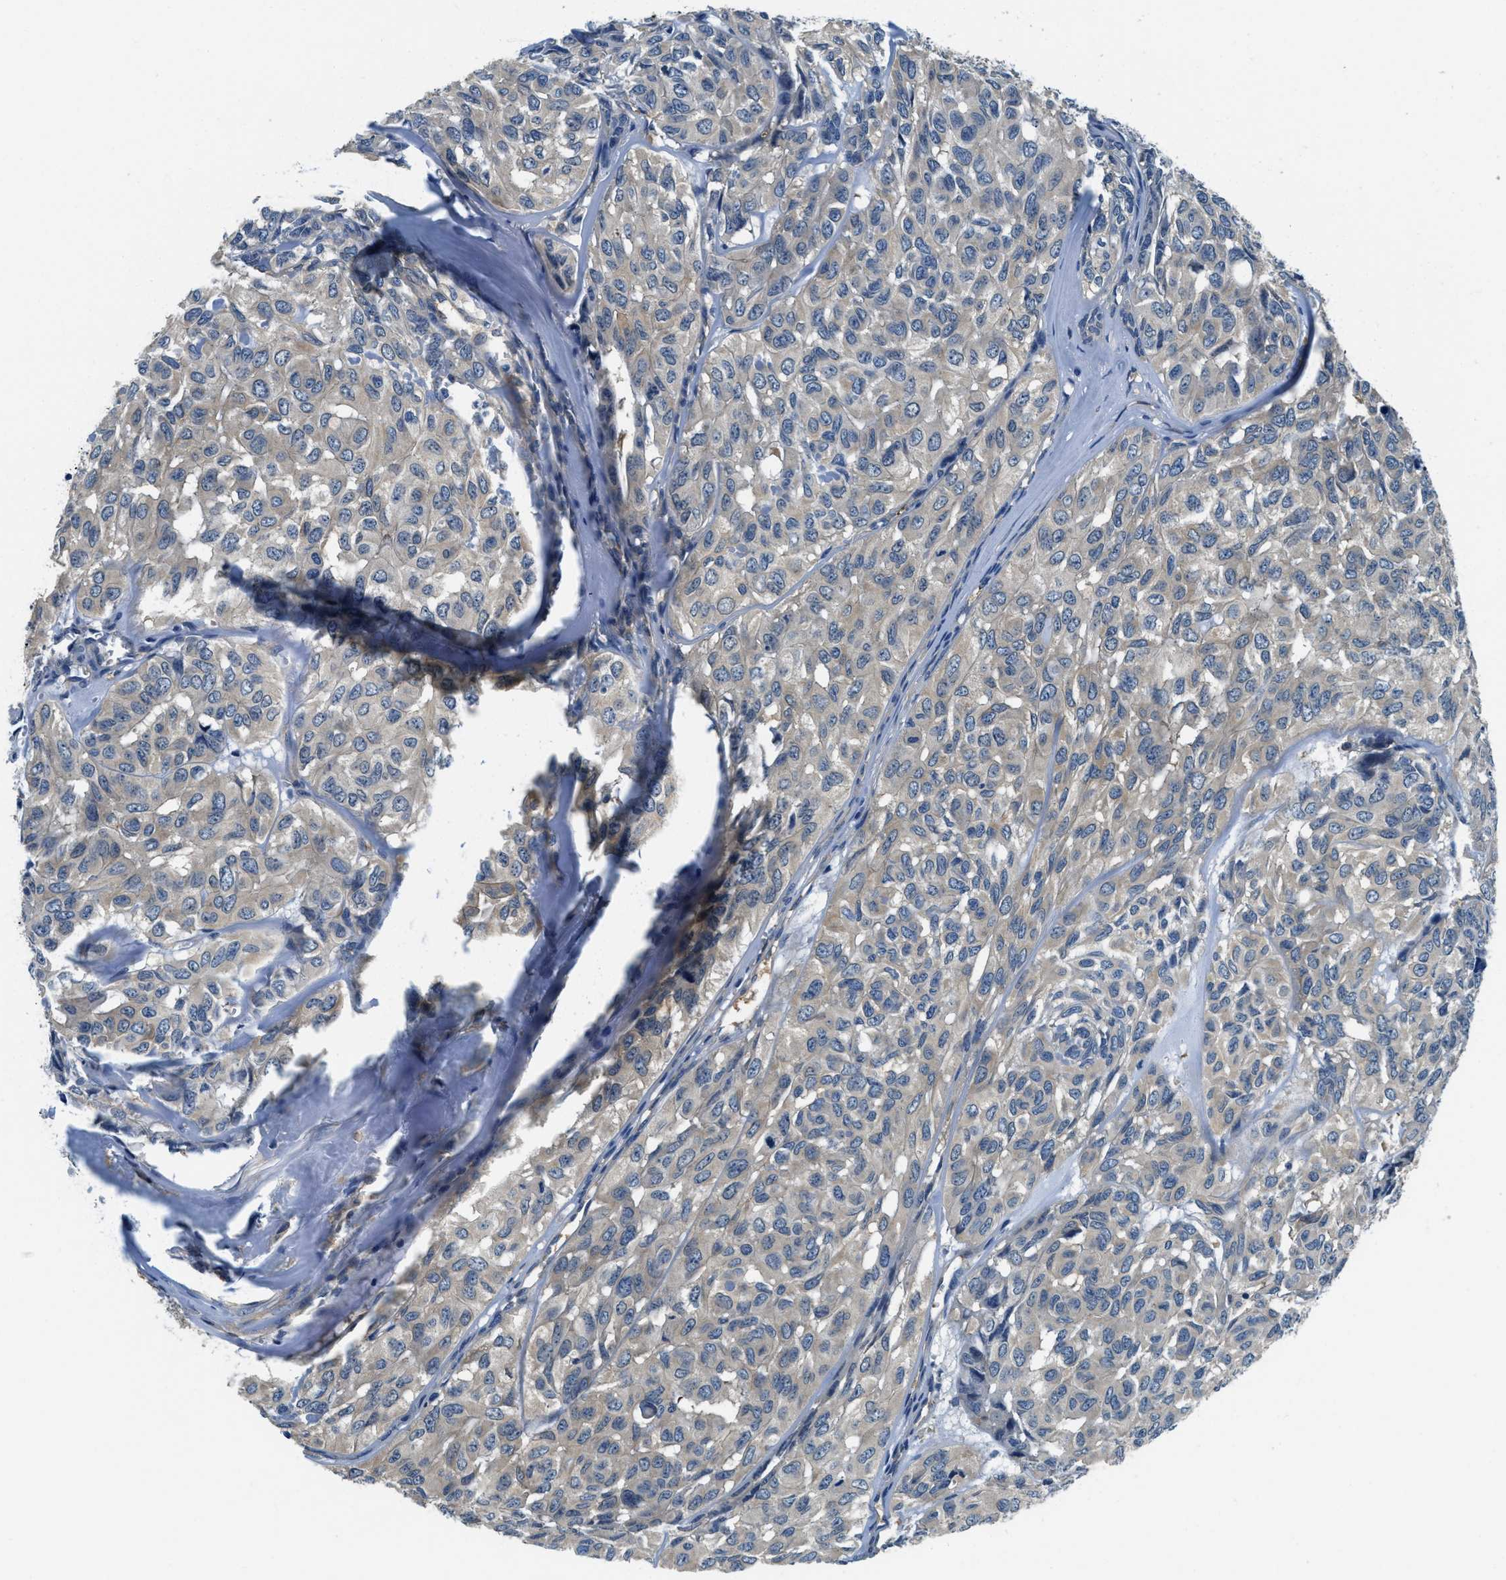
{"staining": {"intensity": "weak", "quantity": "25%-75%", "location": "cytoplasmic/membranous"}, "tissue": "head and neck cancer", "cell_type": "Tumor cells", "image_type": "cancer", "snomed": [{"axis": "morphology", "description": "Adenocarcinoma, NOS"}, {"axis": "topography", "description": "Salivary gland, NOS"}, {"axis": "topography", "description": "Head-Neck"}], "caption": "Head and neck adenocarcinoma was stained to show a protein in brown. There is low levels of weak cytoplasmic/membranous staining in about 25%-75% of tumor cells.", "gene": "TWF1", "patient": {"sex": "female", "age": 76}}